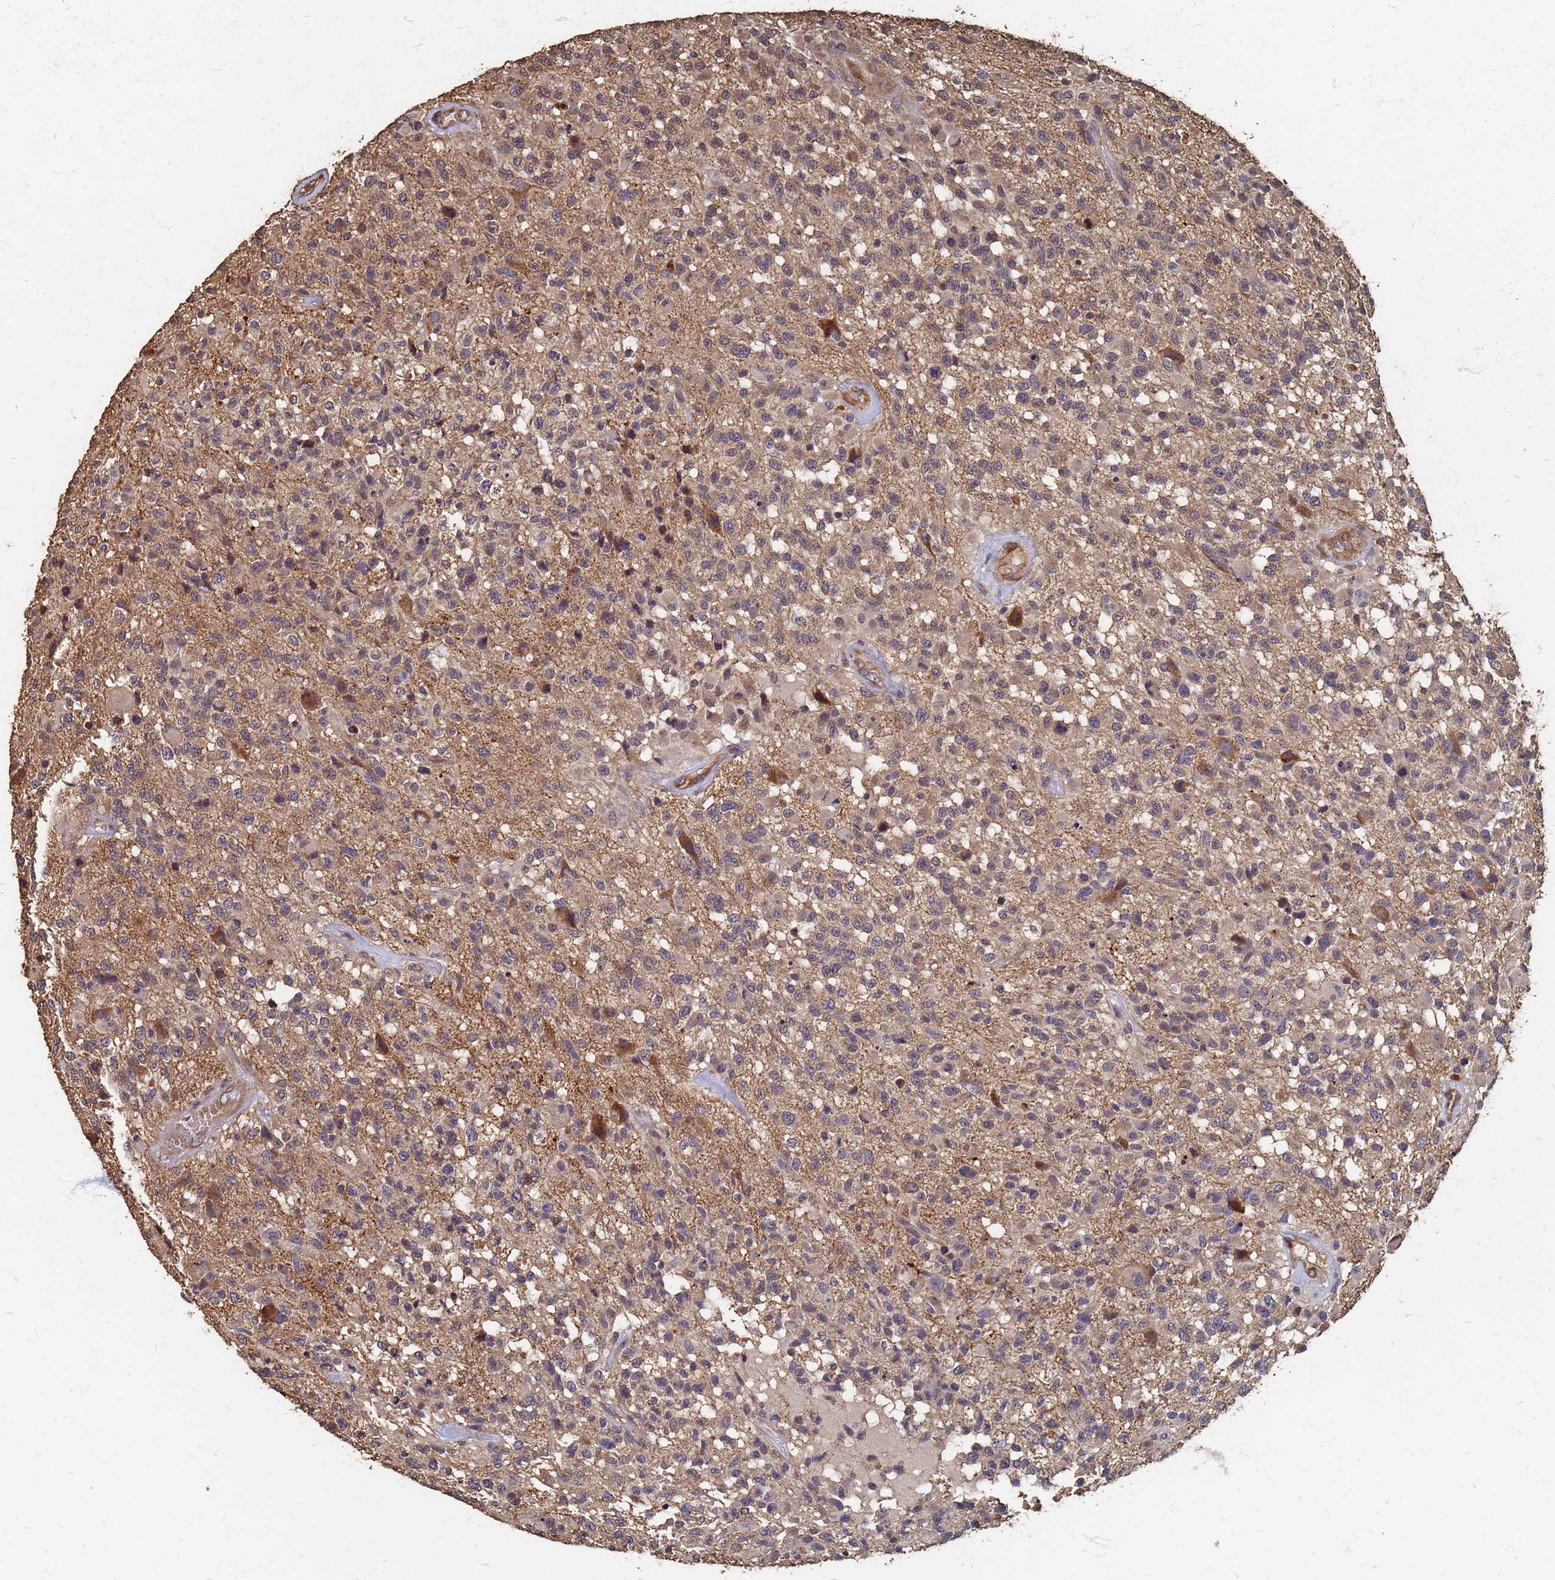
{"staining": {"intensity": "weak", "quantity": "<25%", "location": "cytoplasmic/membranous"}, "tissue": "glioma", "cell_type": "Tumor cells", "image_type": "cancer", "snomed": [{"axis": "morphology", "description": "Glioma, malignant, High grade"}, {"axis": "morphology", "description": "Glioblastoma, NOS"}, {"axis": "topography", "description": "Brain"}], "caption": "High magnification brightfield microscopy of glioma stained with DAB (brown) and counterstained with hematoxylin (blue): tumor cells show no significant positivity.", "gene": "DPH5", "patient": {"sex": "male", "age": 60}}